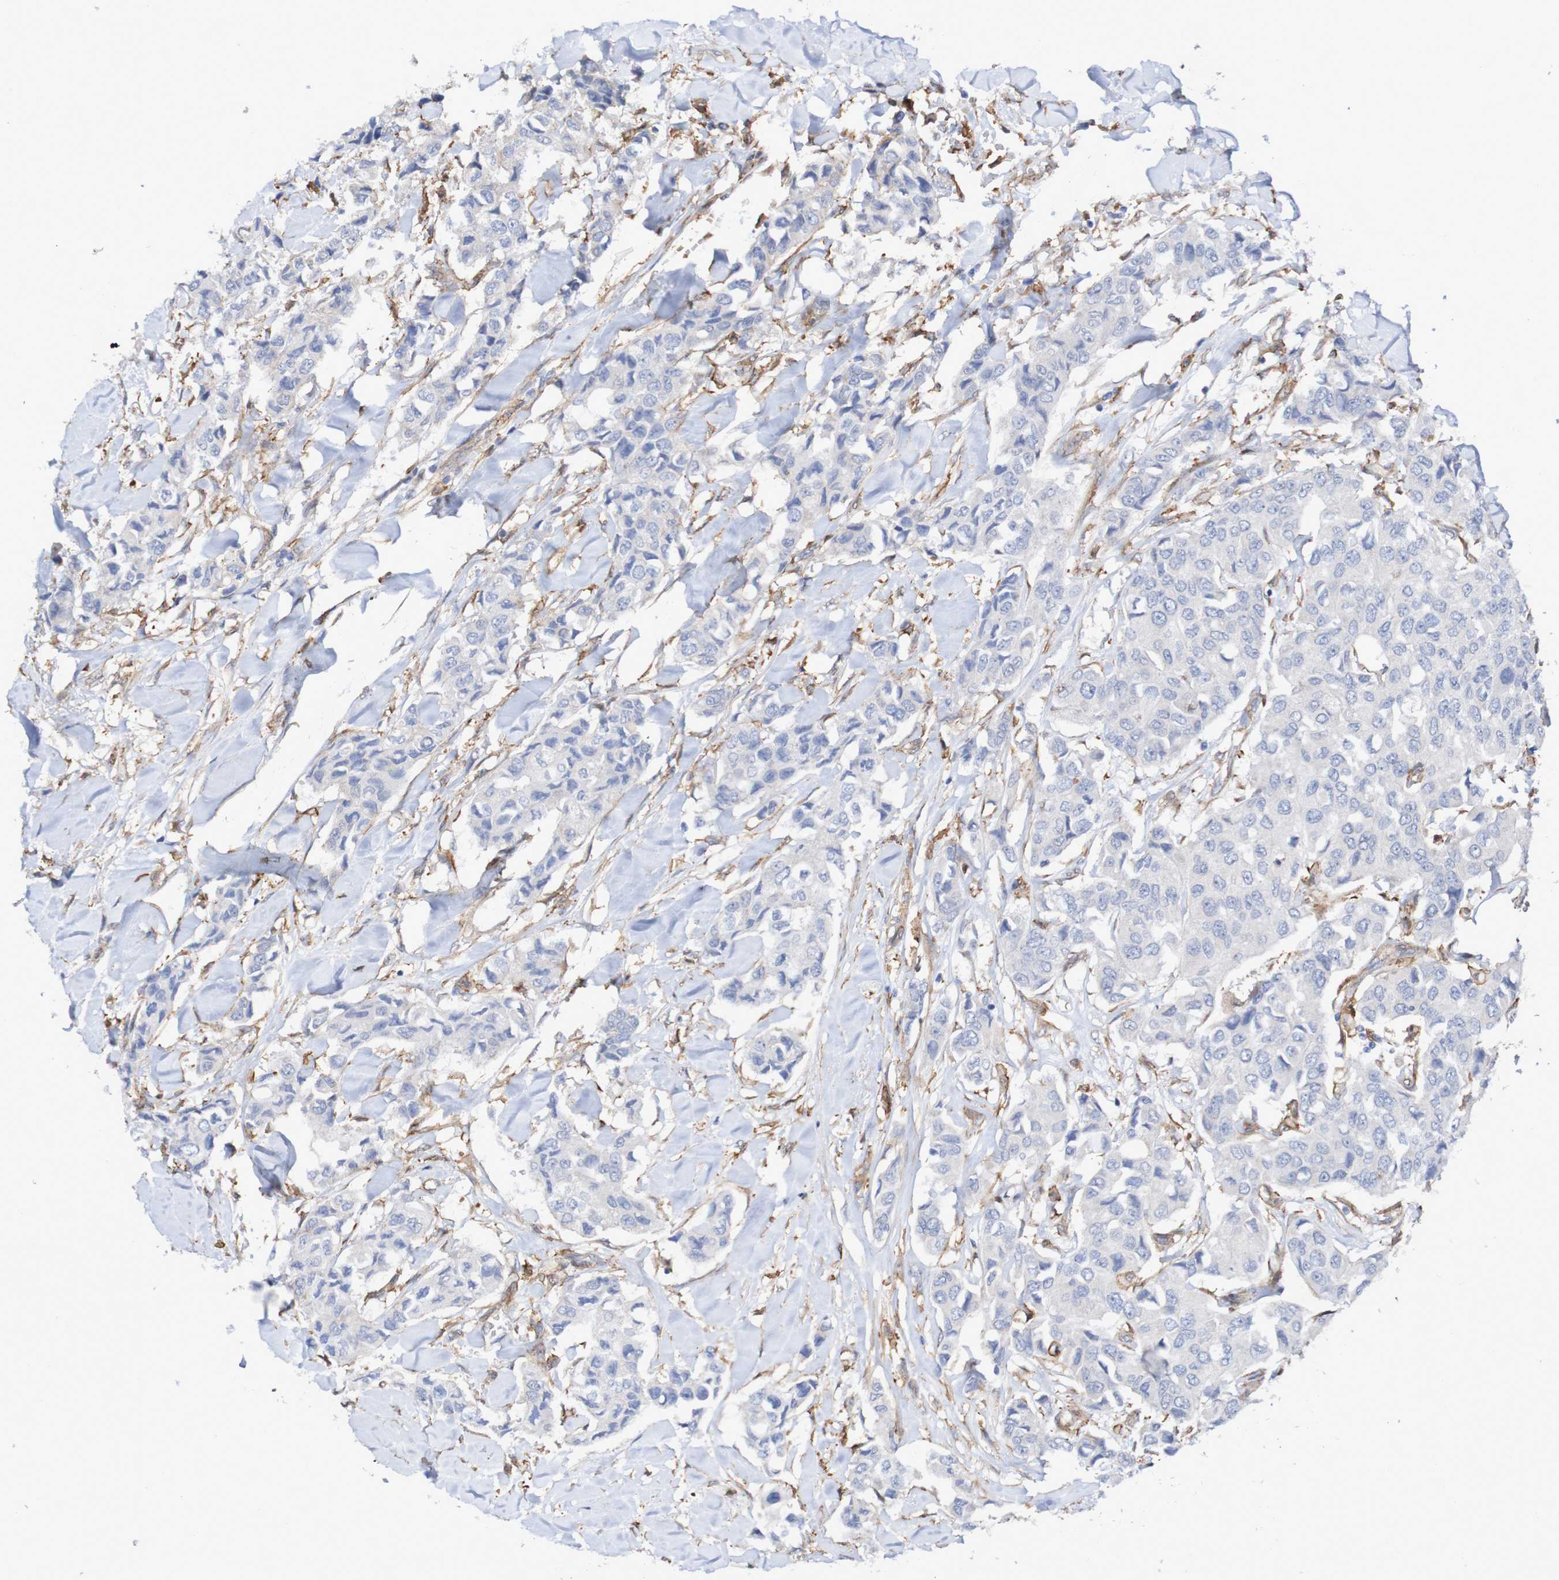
{"staining": {"intensity": "negative", "quantity": "none", "location": "none"}, "tissue": "breast cancer", "cell_type": "Tumor cells", "image_type": "cancer", "snomed": [{"axis": "morphology", "description": "Duct carcinoma"}, {"axis": "topography", "description": "Breast"}], "caption": "Photomicrograph shows no significant protein expression in tumor cells of invasive ductal carcinoma (breast).", "gene": "SCRG1", "patient": {"sex": "female", "age": 80}}